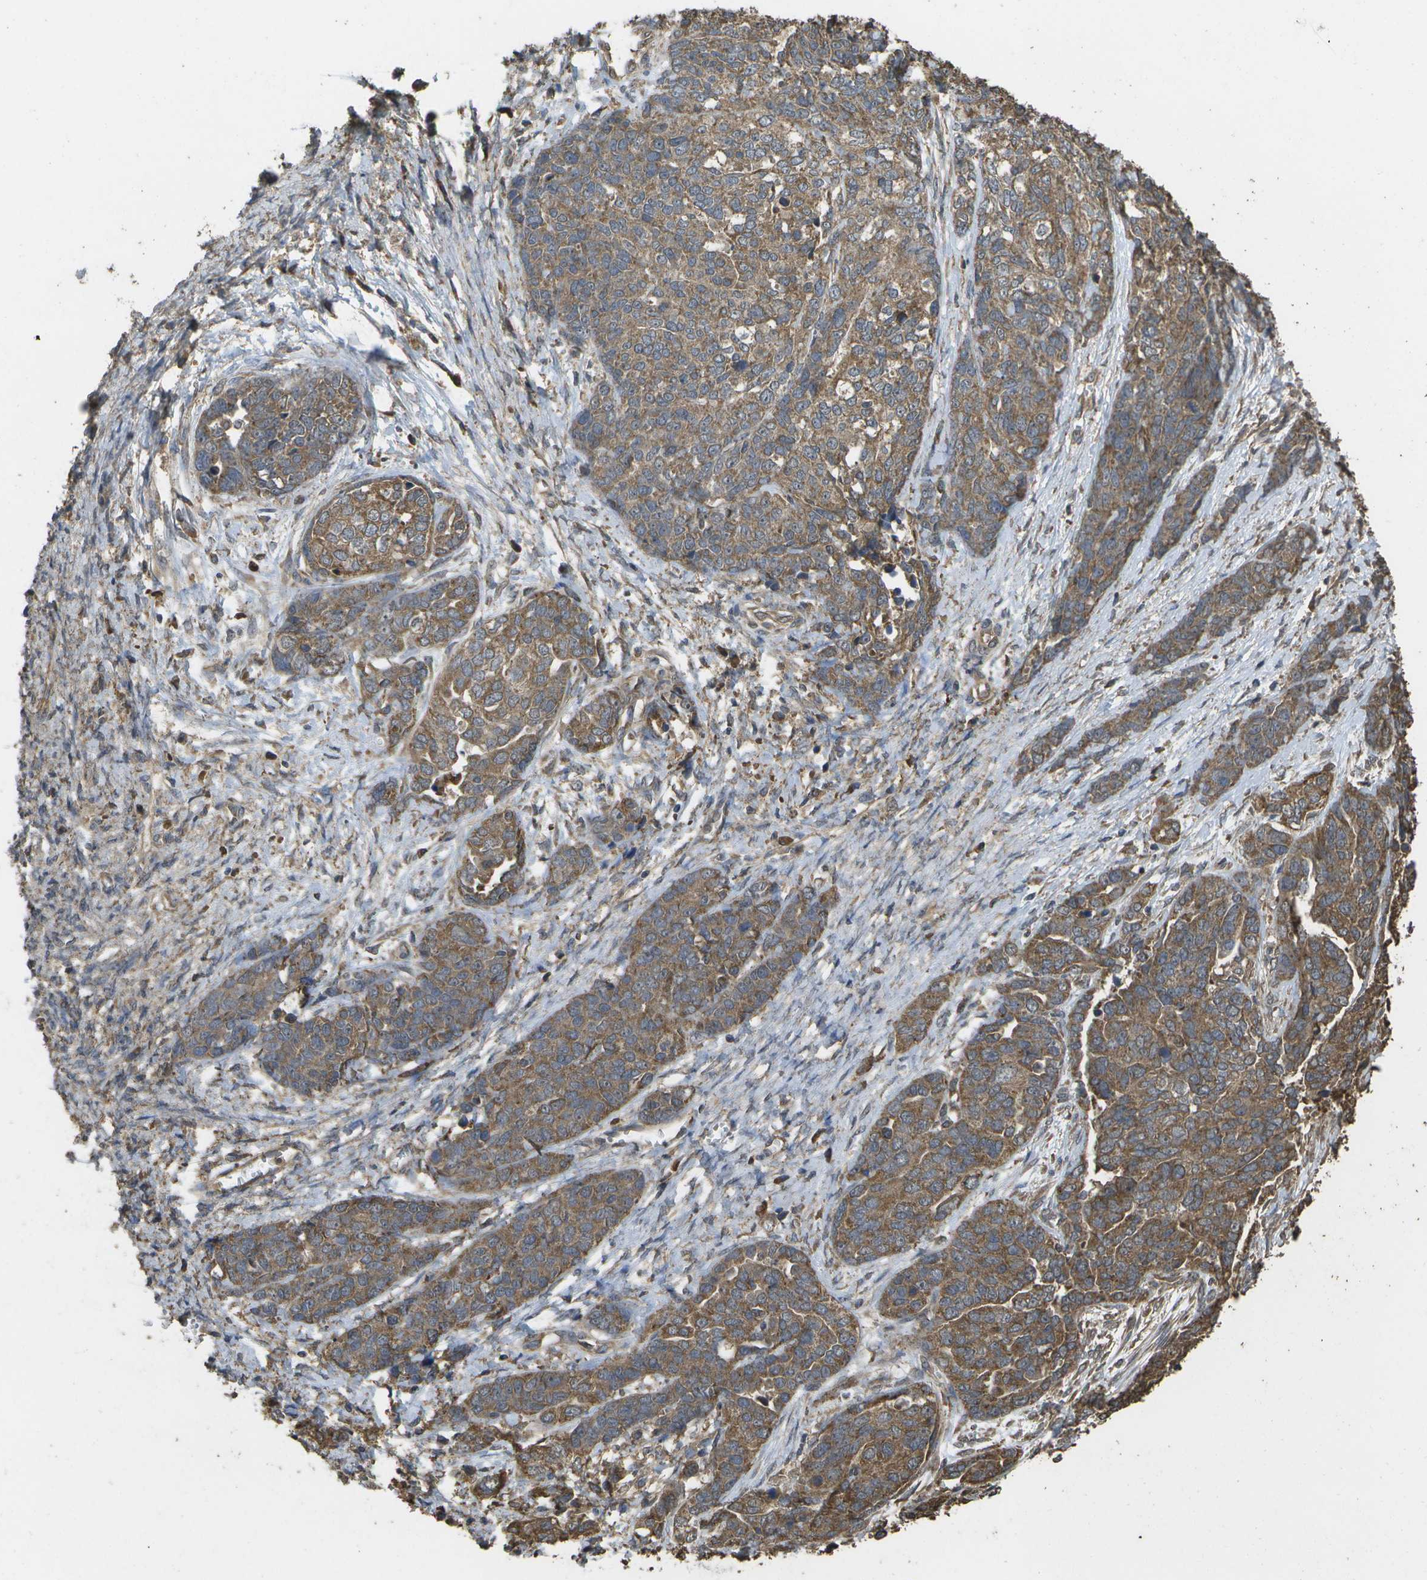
{"staining": {"intensity": "moderate", "quantity": ">75%", "location": "cytoplasmic/membranous"}, "tissue": "ovarian cancer", "cell_type": "Tumor cells", "image_type": "cancer", "snomed": [{"axis": "morphology", "description": "Cystadenocarcinoma, serous, NOS"}, {"axis": "topography", "description": "Ovary"}], "caption": "Immunohistochemical staining of serous cystadenocarcinoma (ovarian) displays moderate cytoplasmic/membranous protein staining in approximately >75% of tumor cells.", "gene": "SACS", "patient": {"sex": "female", "age": 44}}